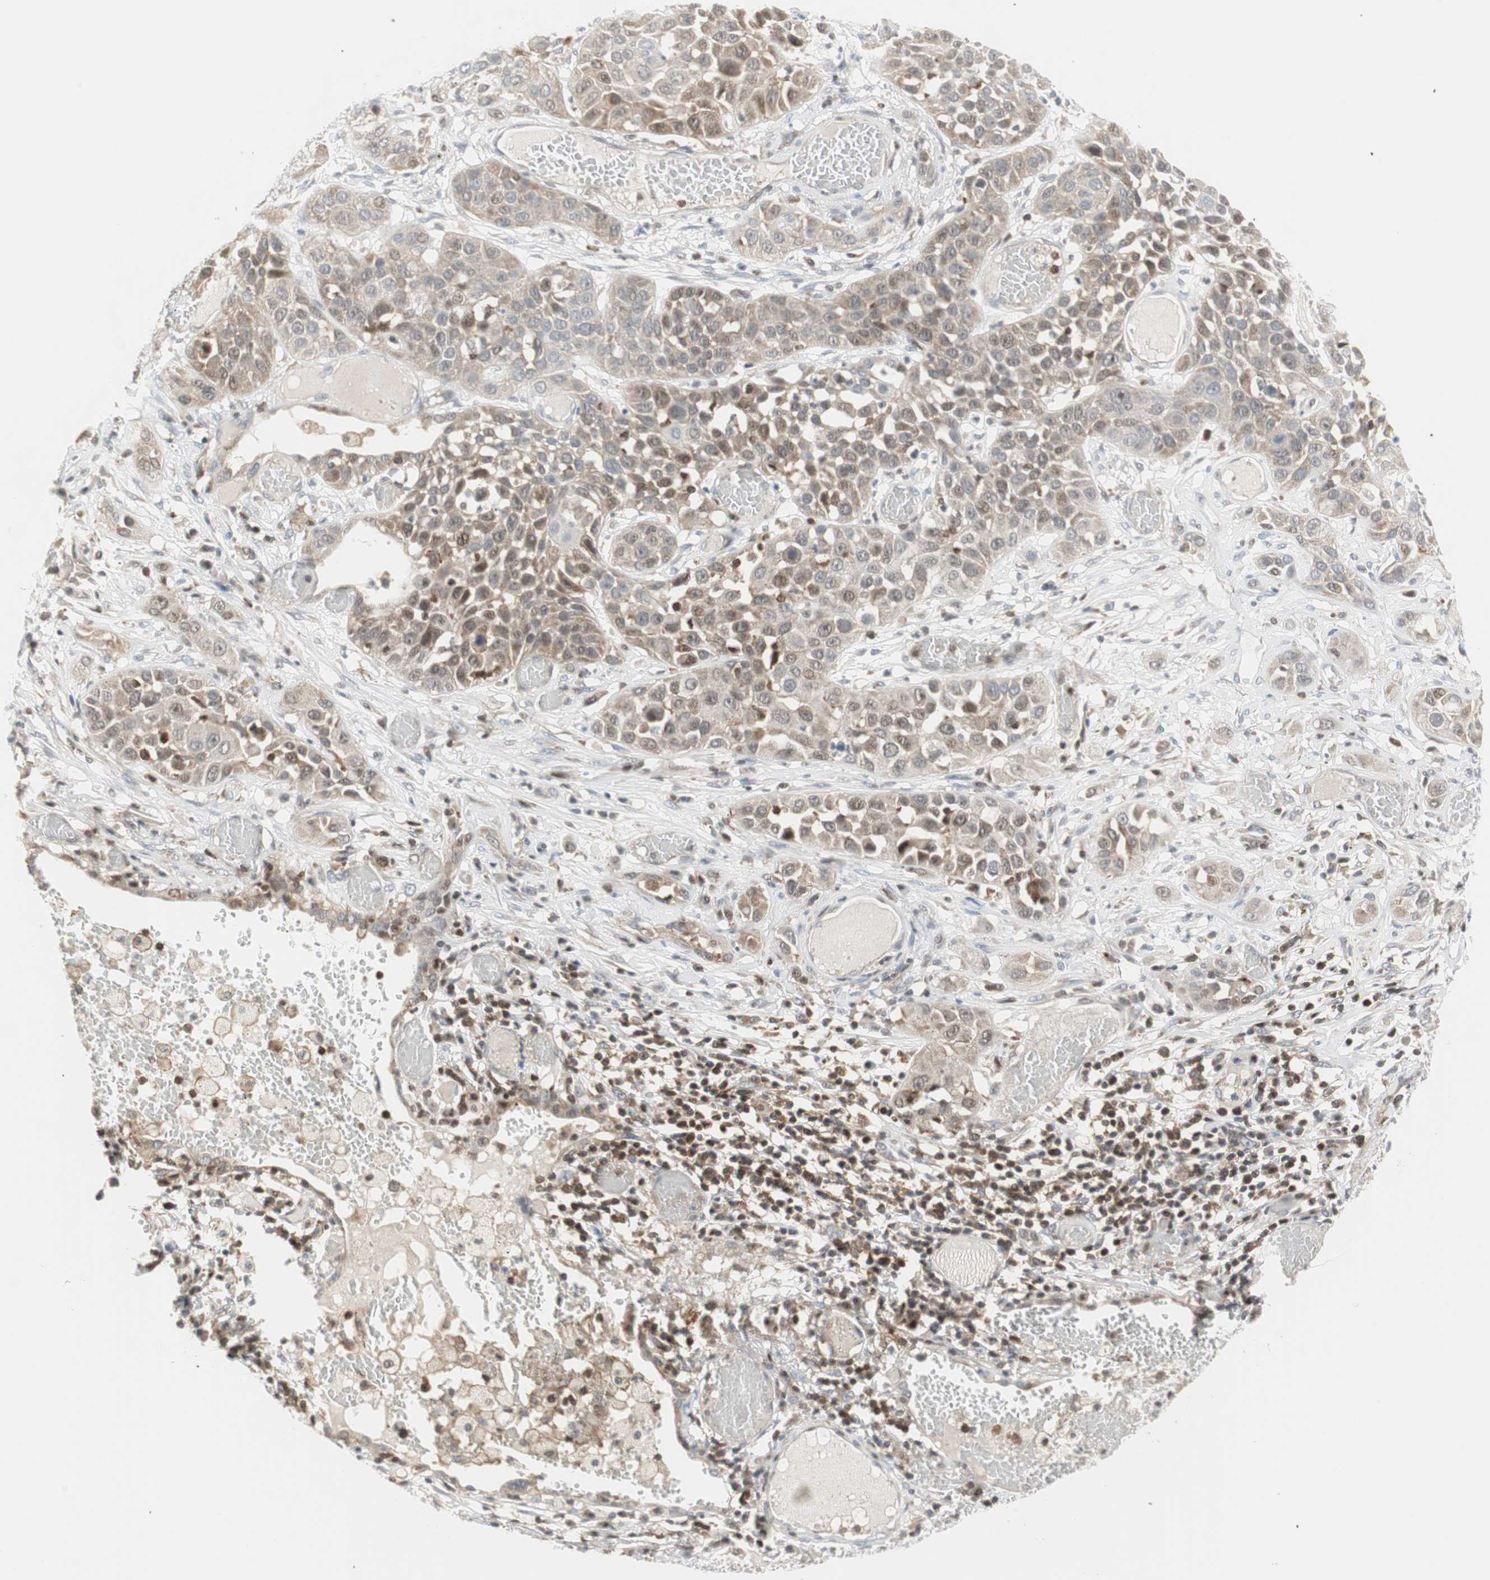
{"staining": {"intensity": "moderate", "quantity": ">75%", "location": "cytoplasmic/membranous,nuclear"}, "tissue": "lung cancer", "cell_type": "Tumor cells", "image_type": "cancer", "snomed": [{"axis": "morphology", "description": "Squamous cell carcinoma, NOS"}, {"axis": "topography", "description": "Lung"}], "caption": "Brown immunohistochemical staining in lung cancer shows moderate cytoplasmic/membranous and nuclear expression in approximately >75% of tumor cells.", "gene": "PPP1CA", "patient": {"sex": "male", "age": 71}}